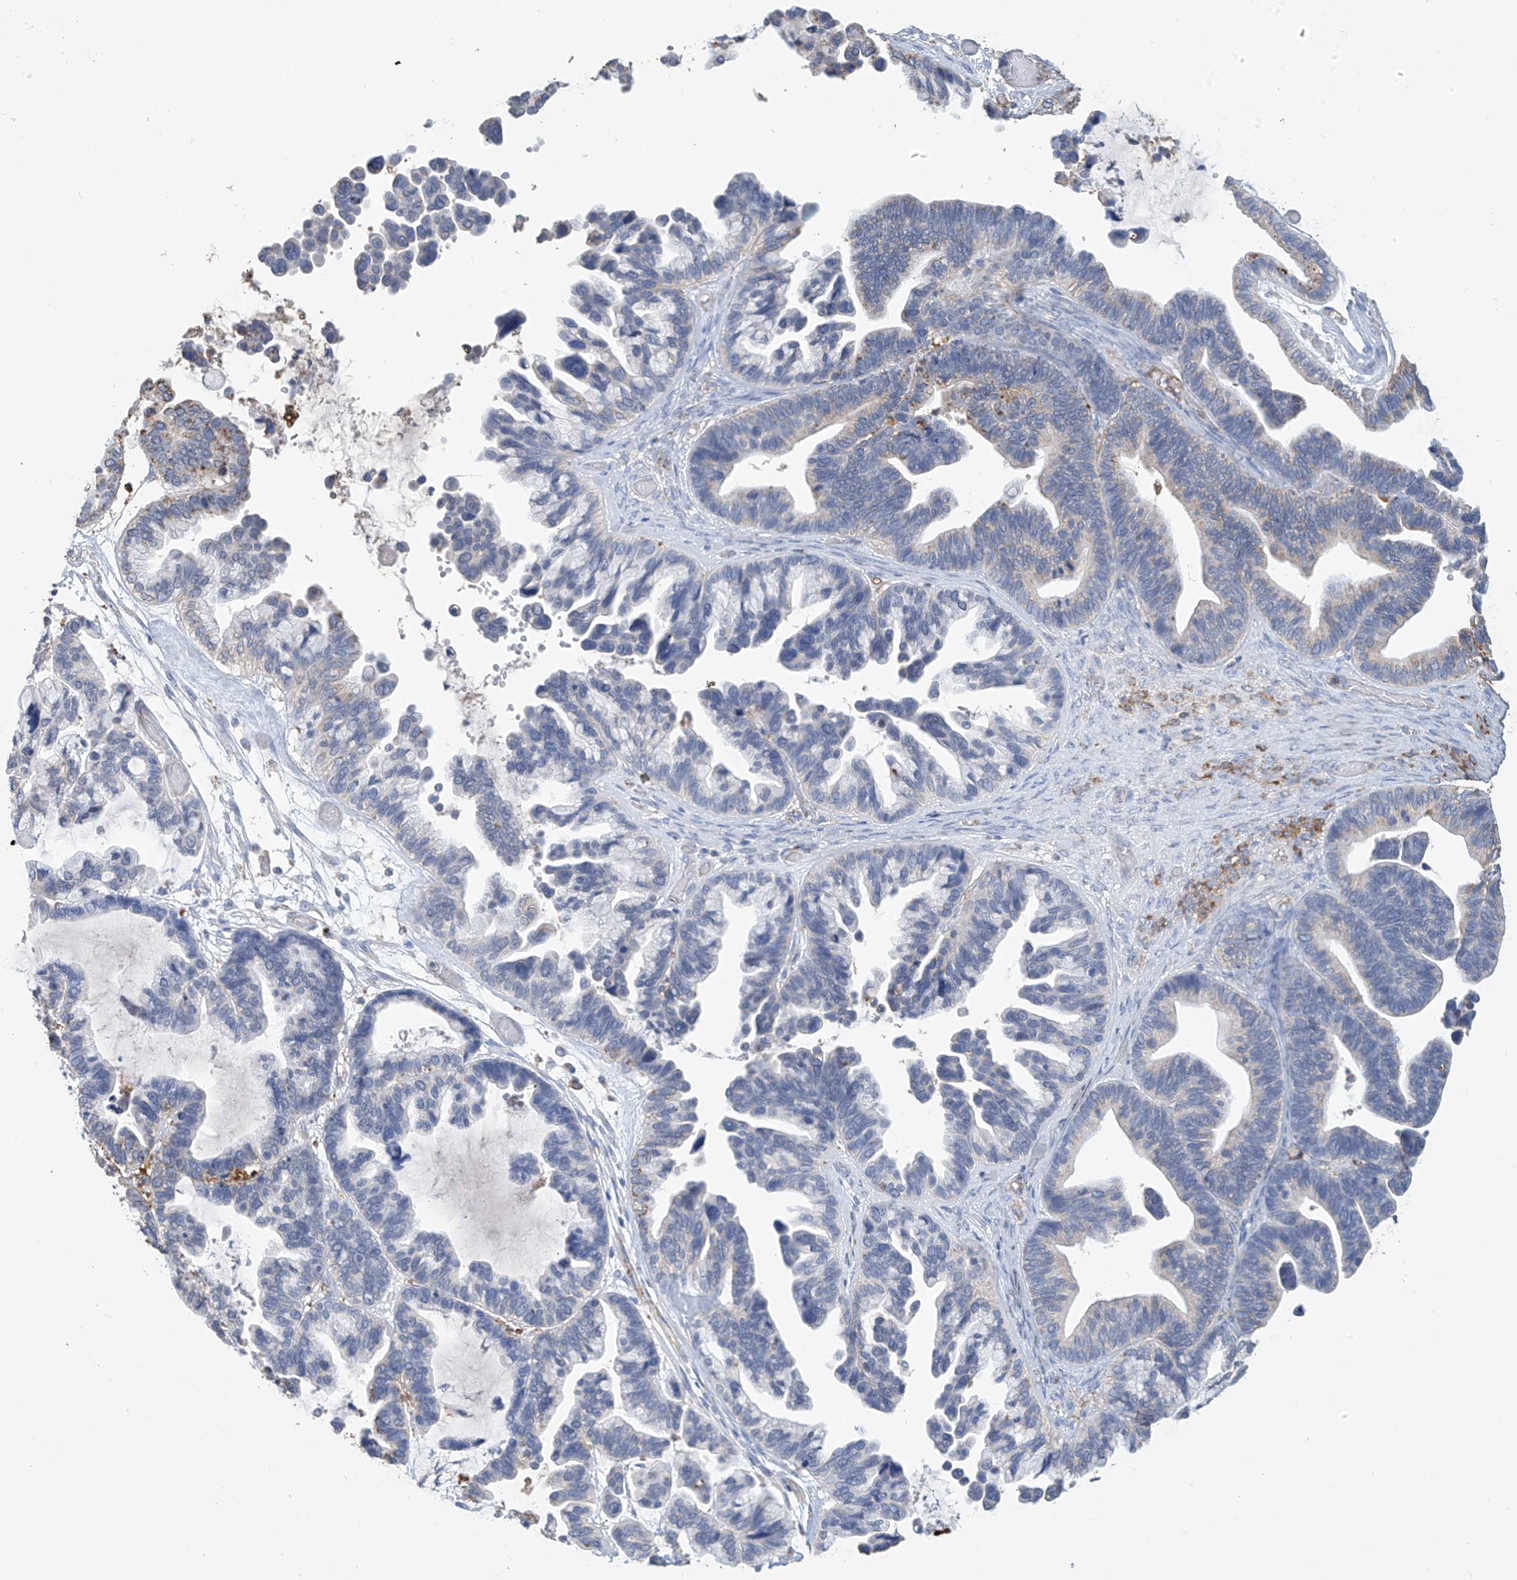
{"staining": {"intensity": "negative", "quantity": "none", "location": "none"}, "tissue": "ovarian cancer", "cell_type": "Tumor cells", "image_type": "cancer", "snomed": [{"axis": "morphology", "description": "Cystadenocarcinoma, serous, NOS"}, {"axis": "topography", "description": "Ovary"}], "caption": "Immunohistochemical staining of human ovarian cancer (serous cystadenocarcinoma) shows no significant positivity in tumor cells. (Stains: DAB immunohistochemistry (IHC) with hematoxylin counter stain, Microscopy: brightfield microscopy at high magnification).", "gene": "OGT", "patient": {"sex": "female", "age": 56}}